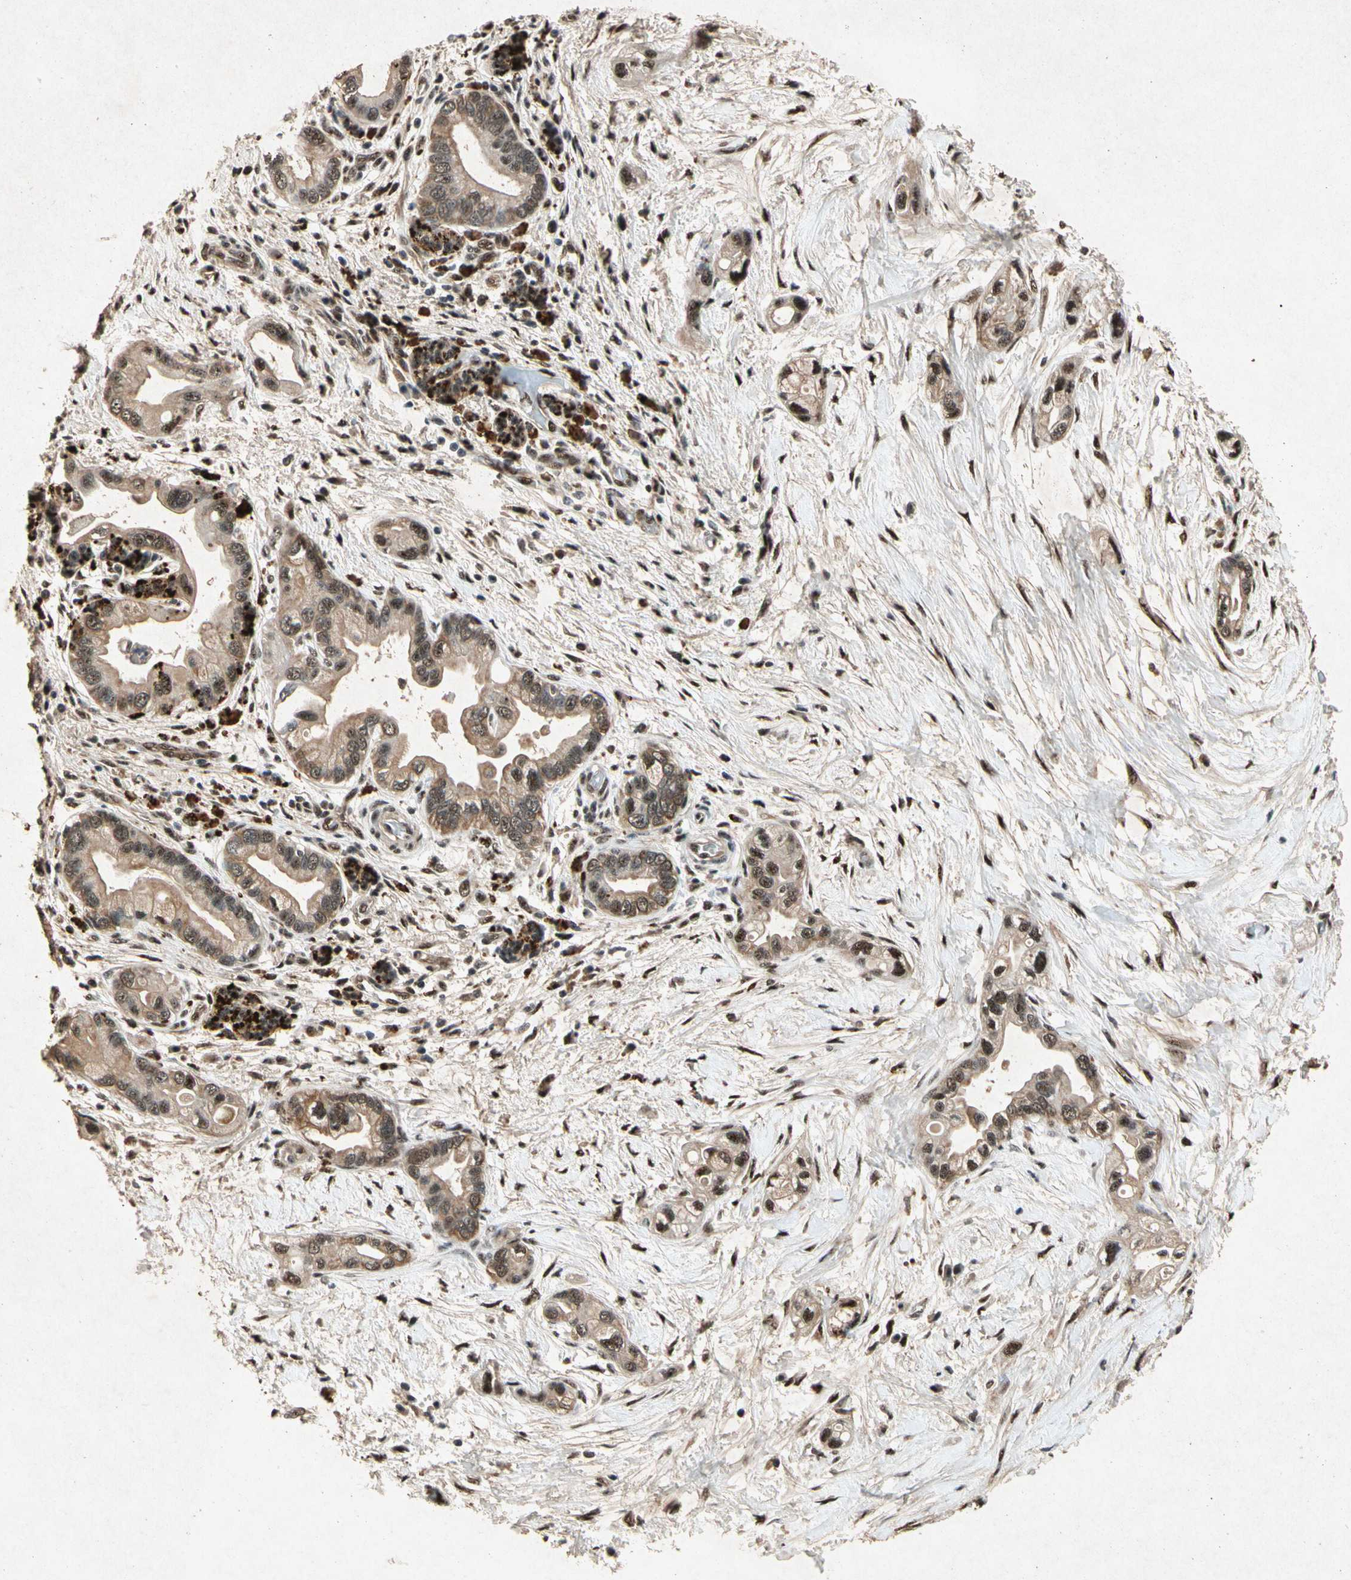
{"staining": {"intensity": "moderate", "quantity": ">75%", "location": "cytoplasmic/membranous,nuclear"}, "tissue": "pancreatic cancer", "cell_type": "Tumor cells", "image_type": "cancer", "snomed": [{"axis": "morphology", "description": "Adenocarcinoma, NOS"}, {"axis": "topography", "description": "Pancreas"}], "caption": "Pancreatic cancer (adenocarcinoma) stained with a brown dye shows moderate cytoplasmic/membranous and nuclear positive positivity in approximately >75% of tumor cells.", "gene": "PML", "patient": {"sex": "female", "age": 77}}